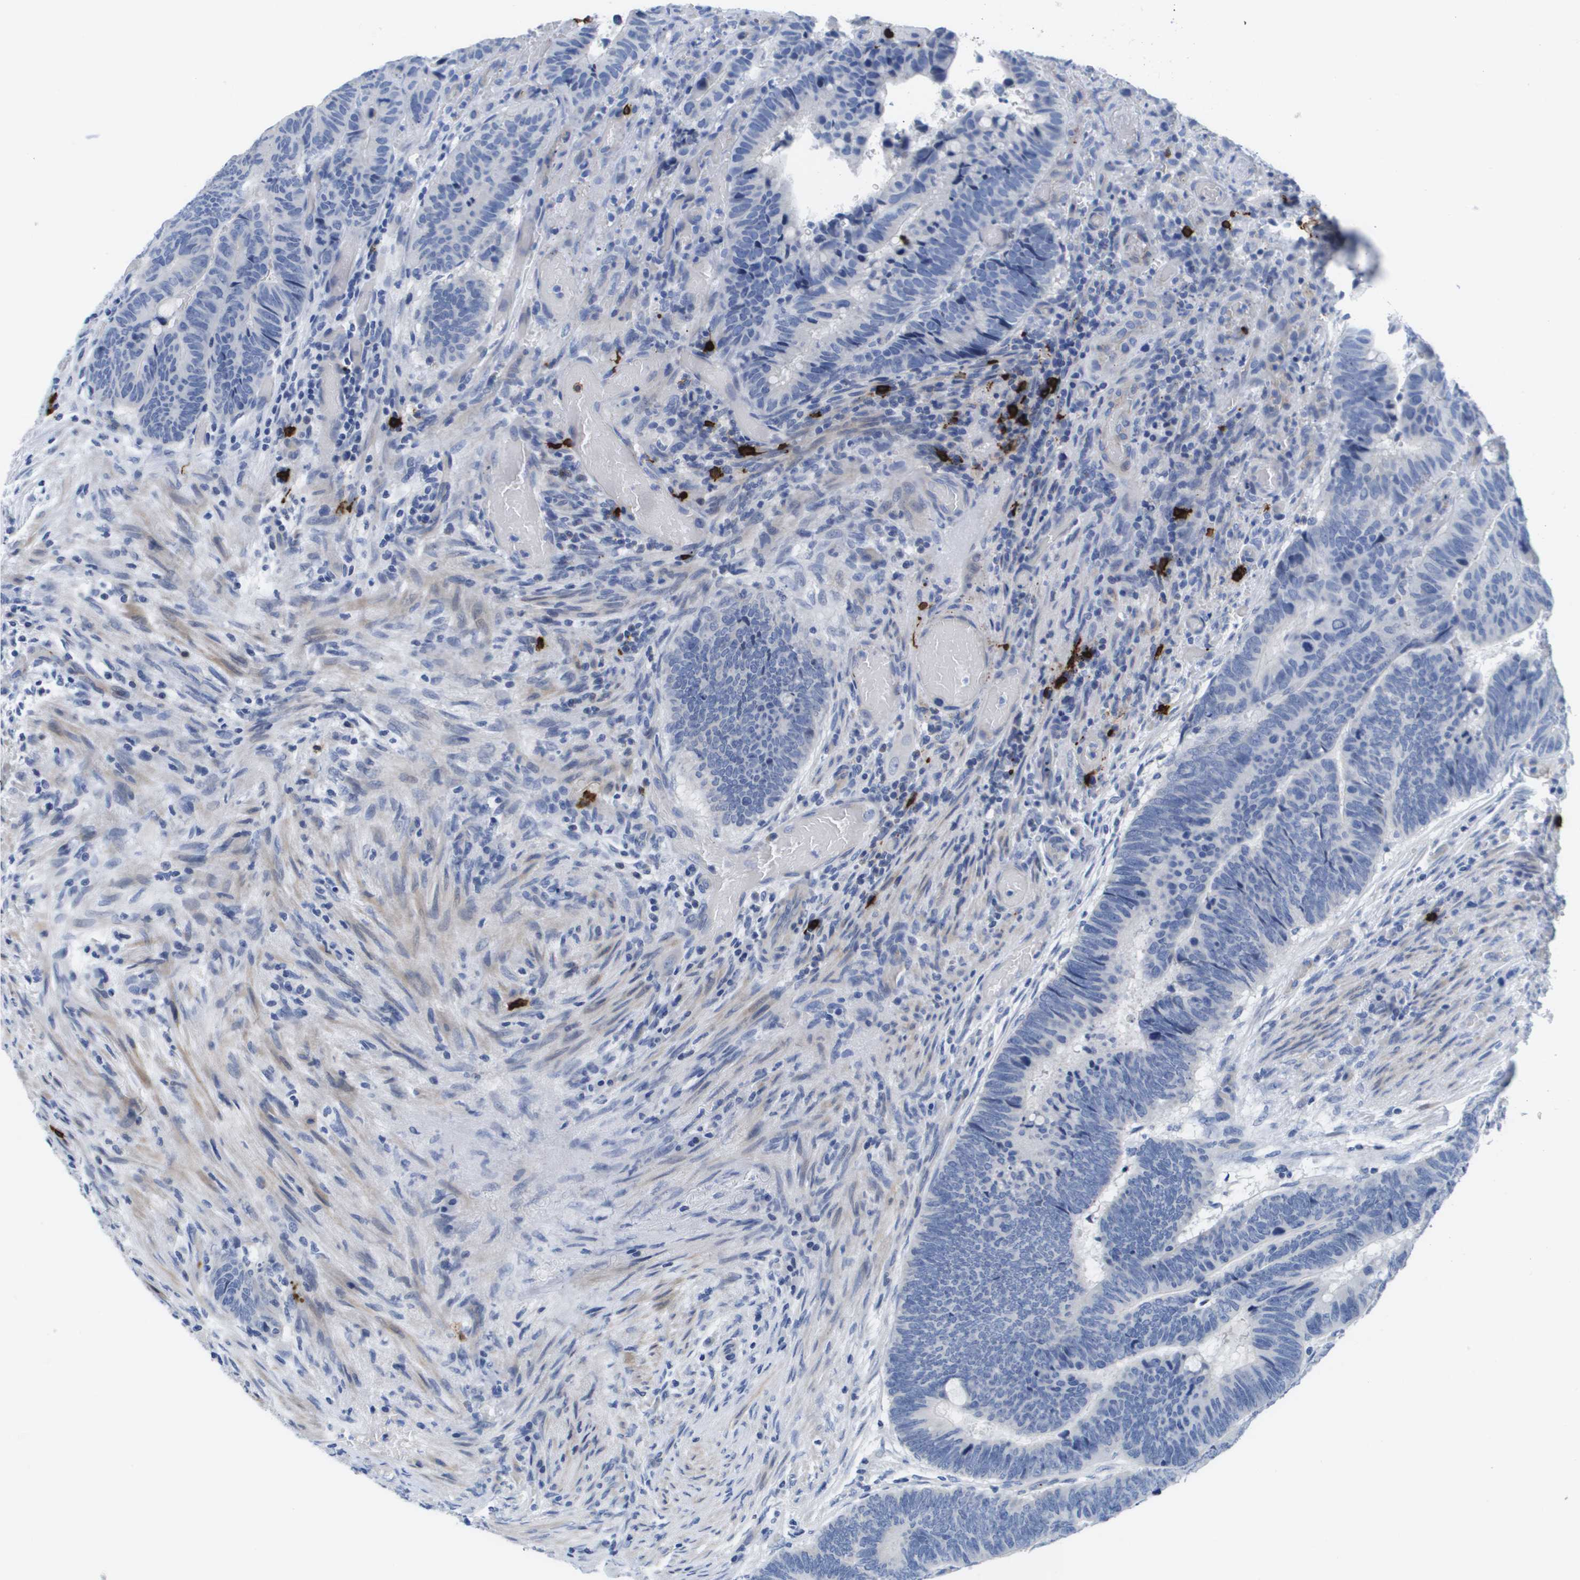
{"staining": {"intensity": "negative", "quantity": "none", "location": "none"}, "tissue": "colorectal cancer", "cell_type": "Tumor cells", "image_type": "cancer", "snomed": [{"axis": "morphology", "description": "Normal tissue, NOS"}, {"axis": "morphology", "description": "Adenocarcinoma, NOS"}, {"axis": "topography", "description": "Rectum"}], "caption": "The image reveals no significant positivity in tumor cells of colorectal cancer. (Stains: DAB immunohistochemistry (IHC) with hematoxylin counter stain, Microscopy: brightfield microscopy at high magnification).", "gene": "MS4A1", "patient": {"sex": "male", "age": 92}}